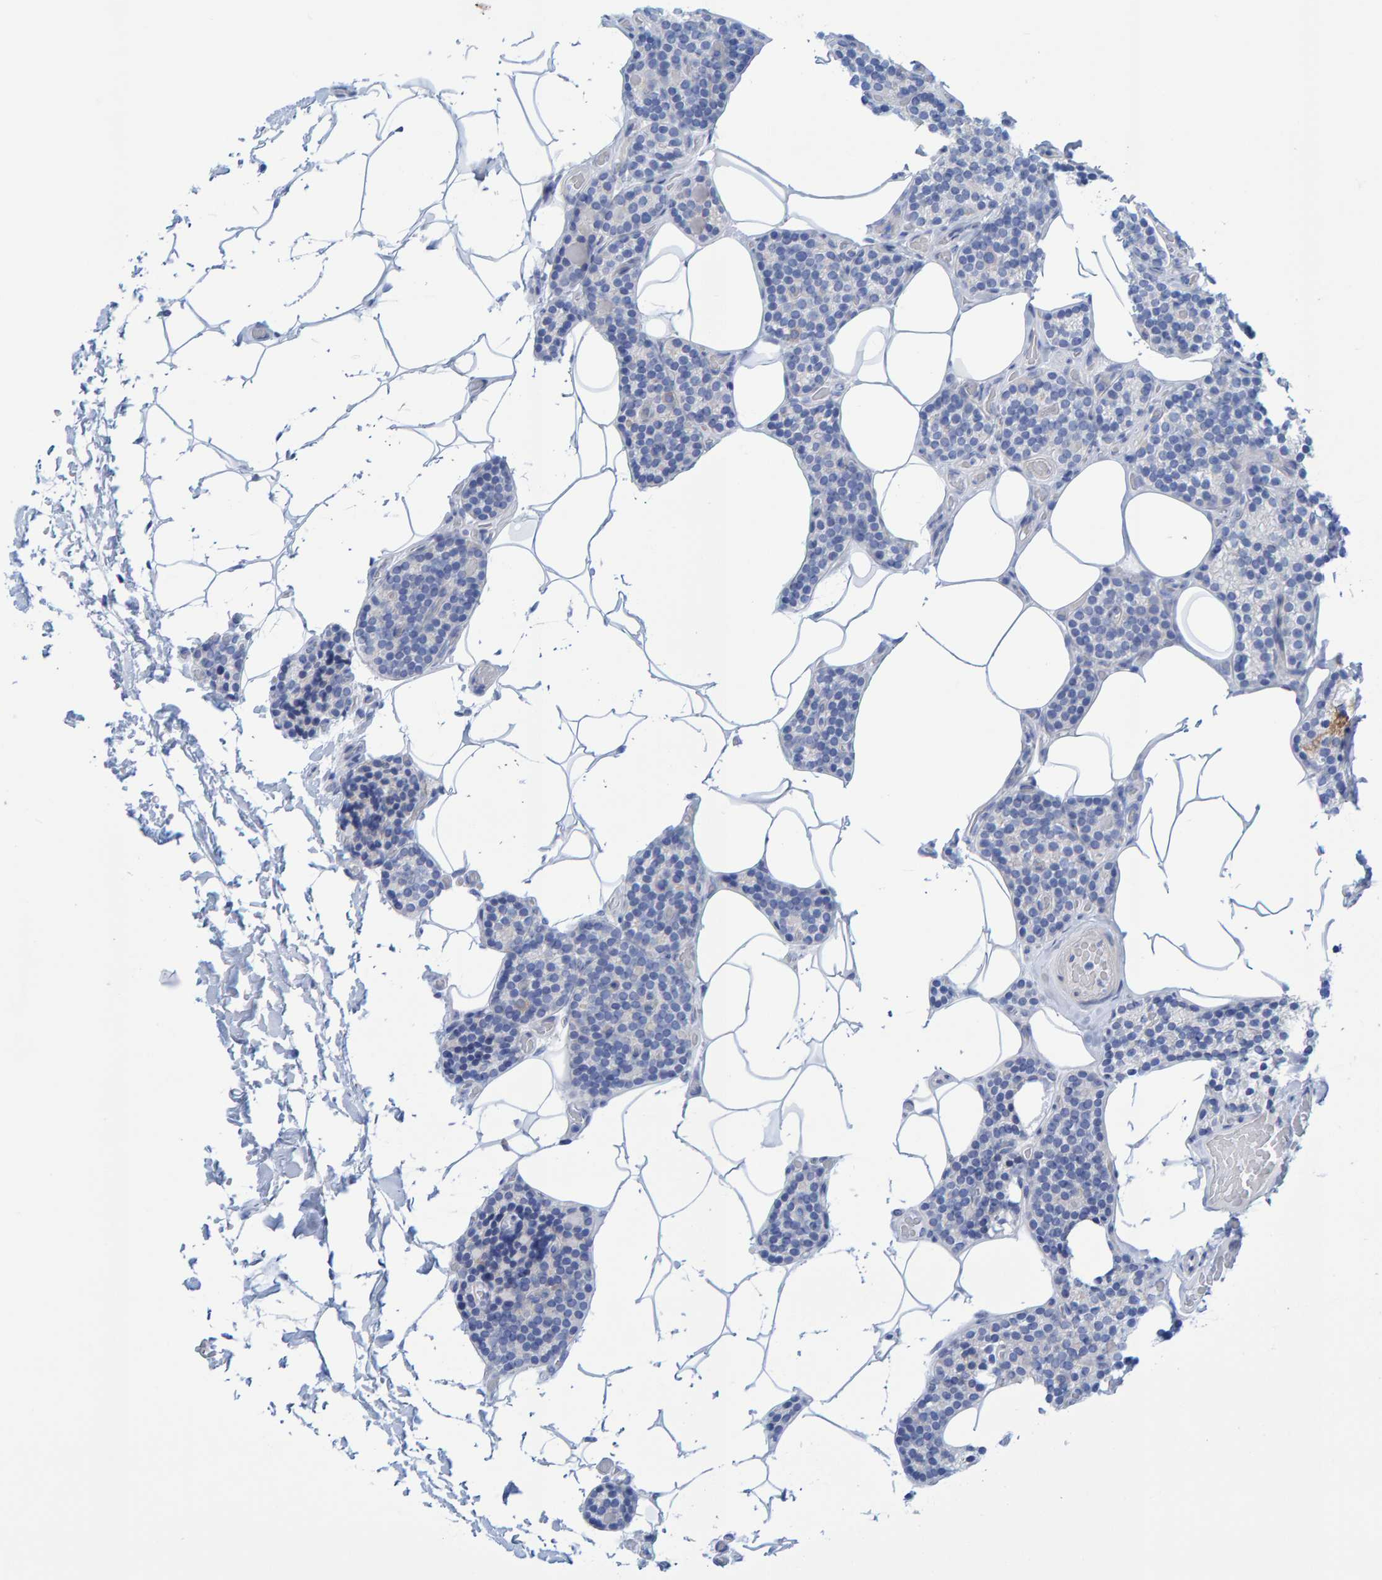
{"staining": {"intensity": "negative", "quantity": "none", "location": "none"}, "tissue": "parathyroid gland", "cell_type": "Glandular cells", "image_type": "normal", "snomed": [{"axis": "morphology", "description": "Normal tissue, NOS"}, {"axis": "topography", "description": "Parathyroid gland"}], "caption": "DAB (3,3'-diaminobenzidine) immunohistochemical staining of benign human parathyroid gland shows no significant expression in glandular cells. (DAB (3,3'-diaminobenzidine) IHC, high magnification).", "gene": "JAKMIP3", "patient": {"sex": "male", "age": 52}}